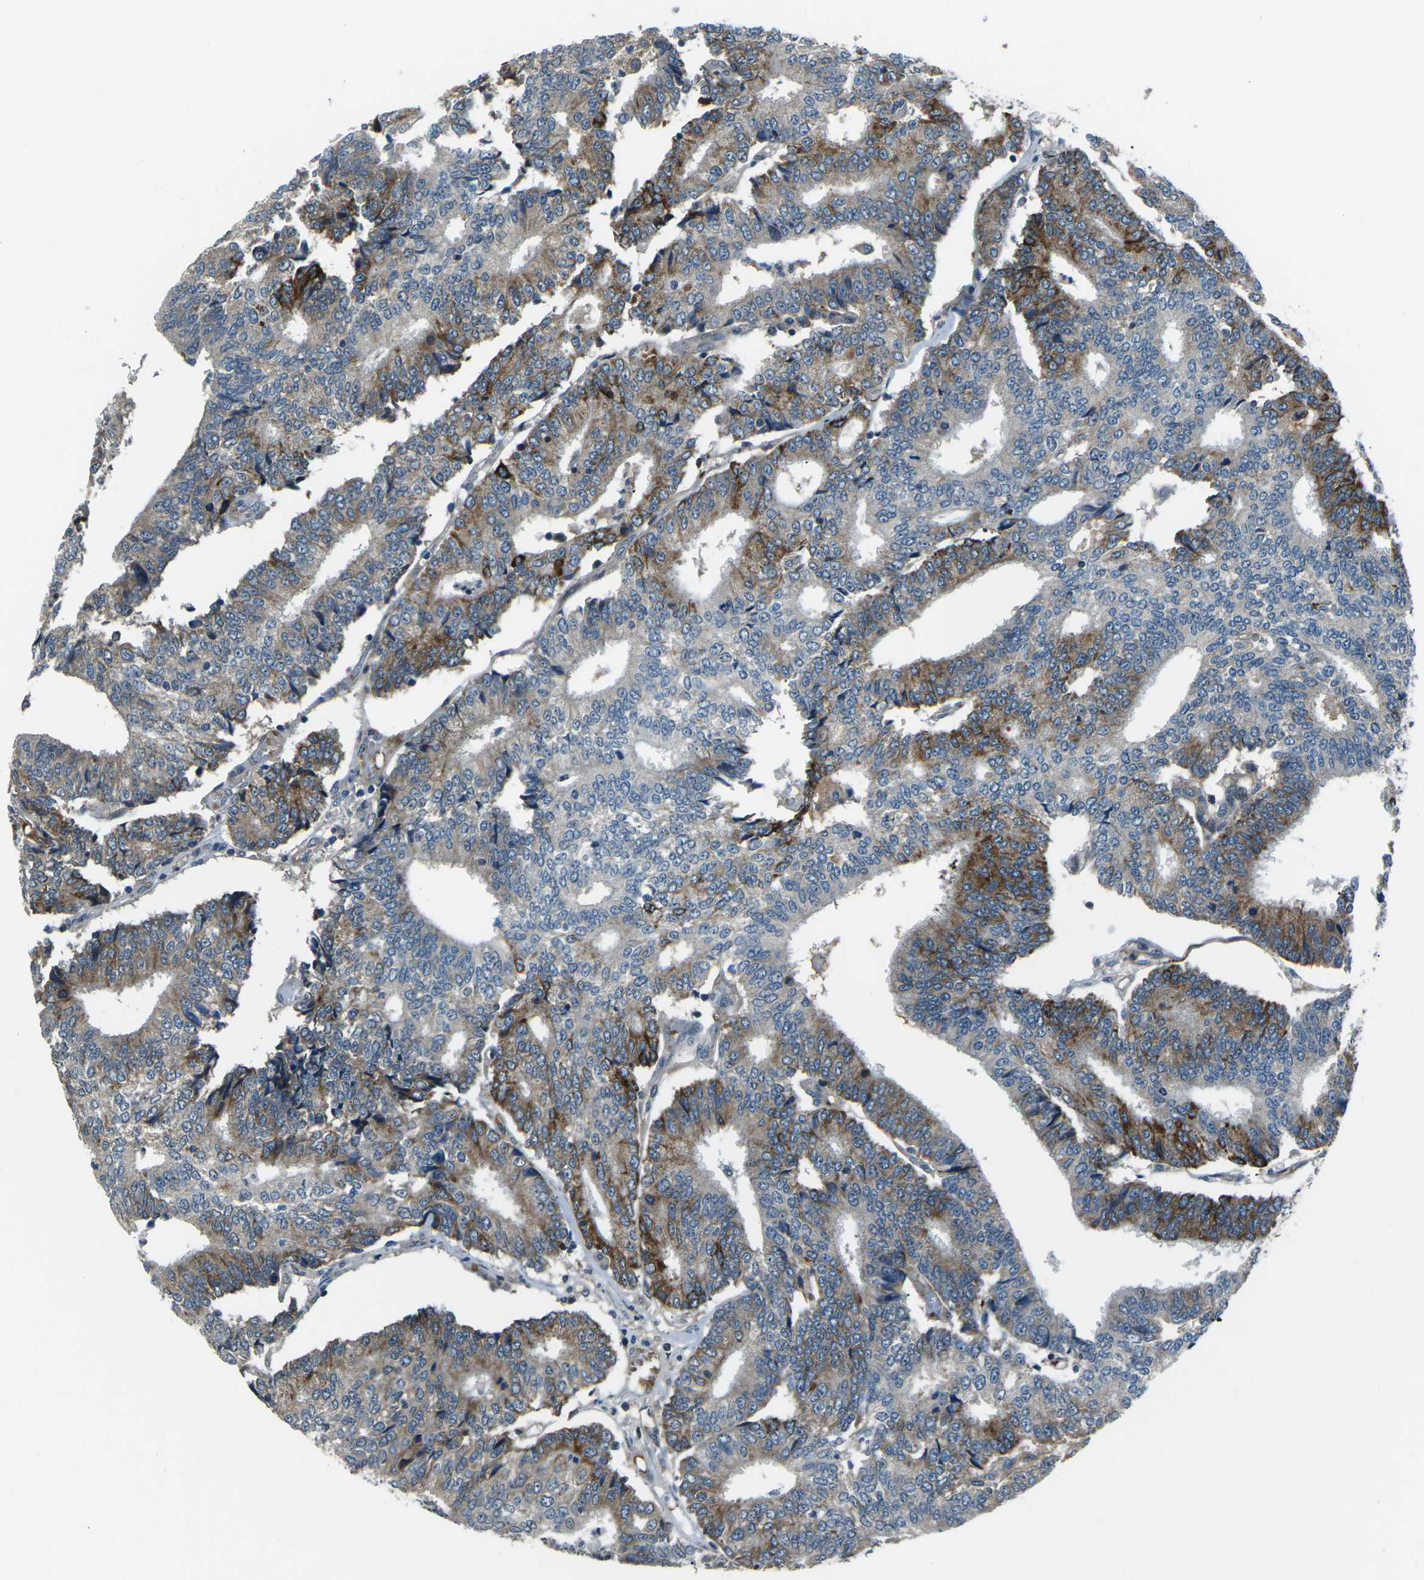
{"staining": {"intensity": "strong", "quantity": "25%-75%", "location": "cytoplasmic/membranous"}, "tissue": "prostate cancer", "cell_type": "Tumor cells", "image_type": "cancer", "snomed": [{"axis": "morphology", "description": "Normal tissue, NOS"}, {"axis": "morphology", "description": "Adenocarcinoma, High grade"}, {"axis": "topography", "description": "Prostate"}, {"axis": "topography", "description": "Seminal veicle"}], "caption": "Prostate high-grade adenocarcinoma was stained to show a protein in brown. There is high levels of strong cytoplasmic/membranous positivity in approximately 25%-75% of tumor cells.", "gene": "AFAP1", "patient": {"sex": "male", "age": 55}}